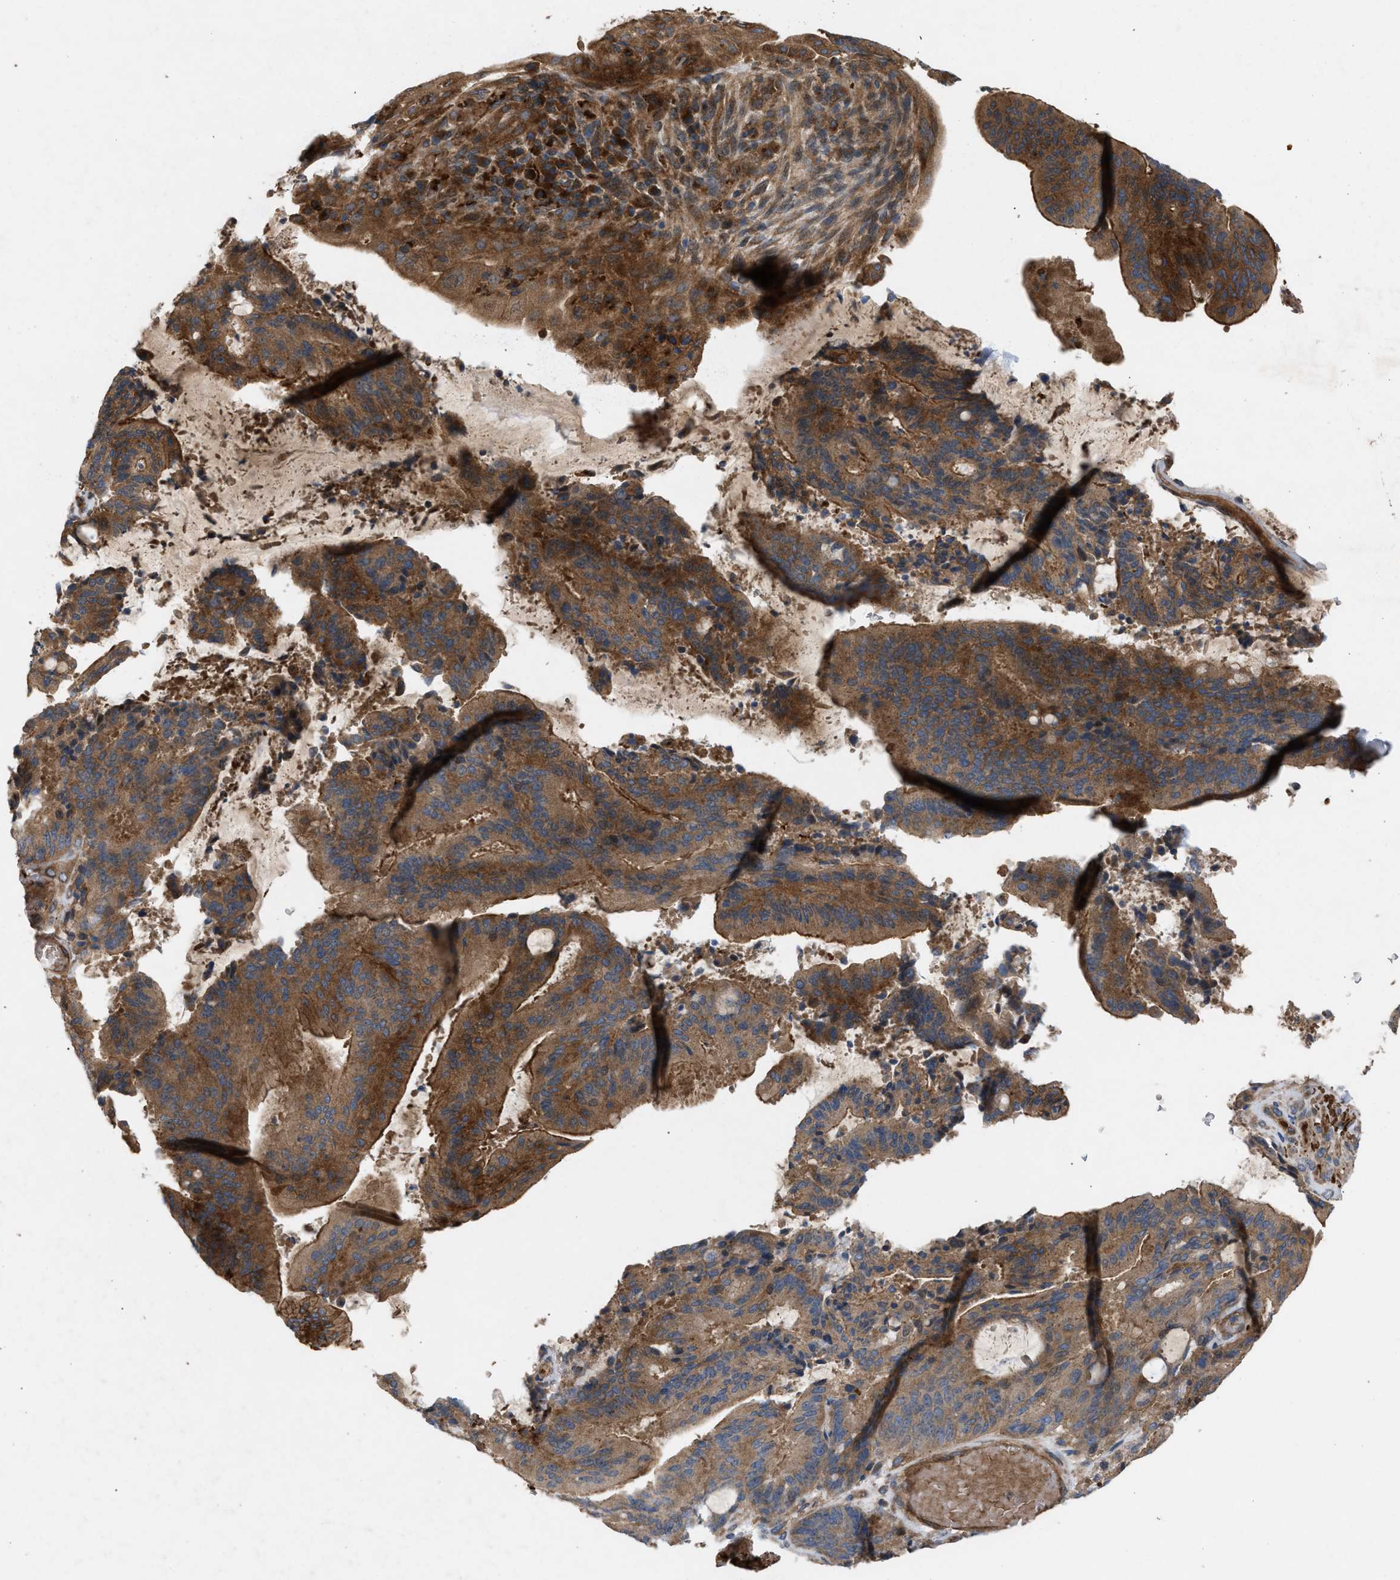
{"staining": {"intensity": "strong", "quantity": ">75%", "location": "cytoplasmic/membranous"}, "tissue": "liver cancer", "cell_type": "Tumor cells", "image_type": "cancer", "snomed": [{"axis": "morphology", "description": "Normal tissue, NOS"}, {"axis": "morphology", "description": "Cholangiocarcinoma"}, {"axis": "topography", "description": "Liver"}, {"axis": "topography", "description": "Peripheral nerve tissue"}], "caption": "A histopathology image of liver cancer (cholangiocarcinoma) stained for a protein reveals strong cytoplasmic/membranous brown staining in tumor cells. (DAB IHC with brightfield microscopy, high magnification).", "gene": "GCC1", "patient": {"sex": "female", "age": 73}}